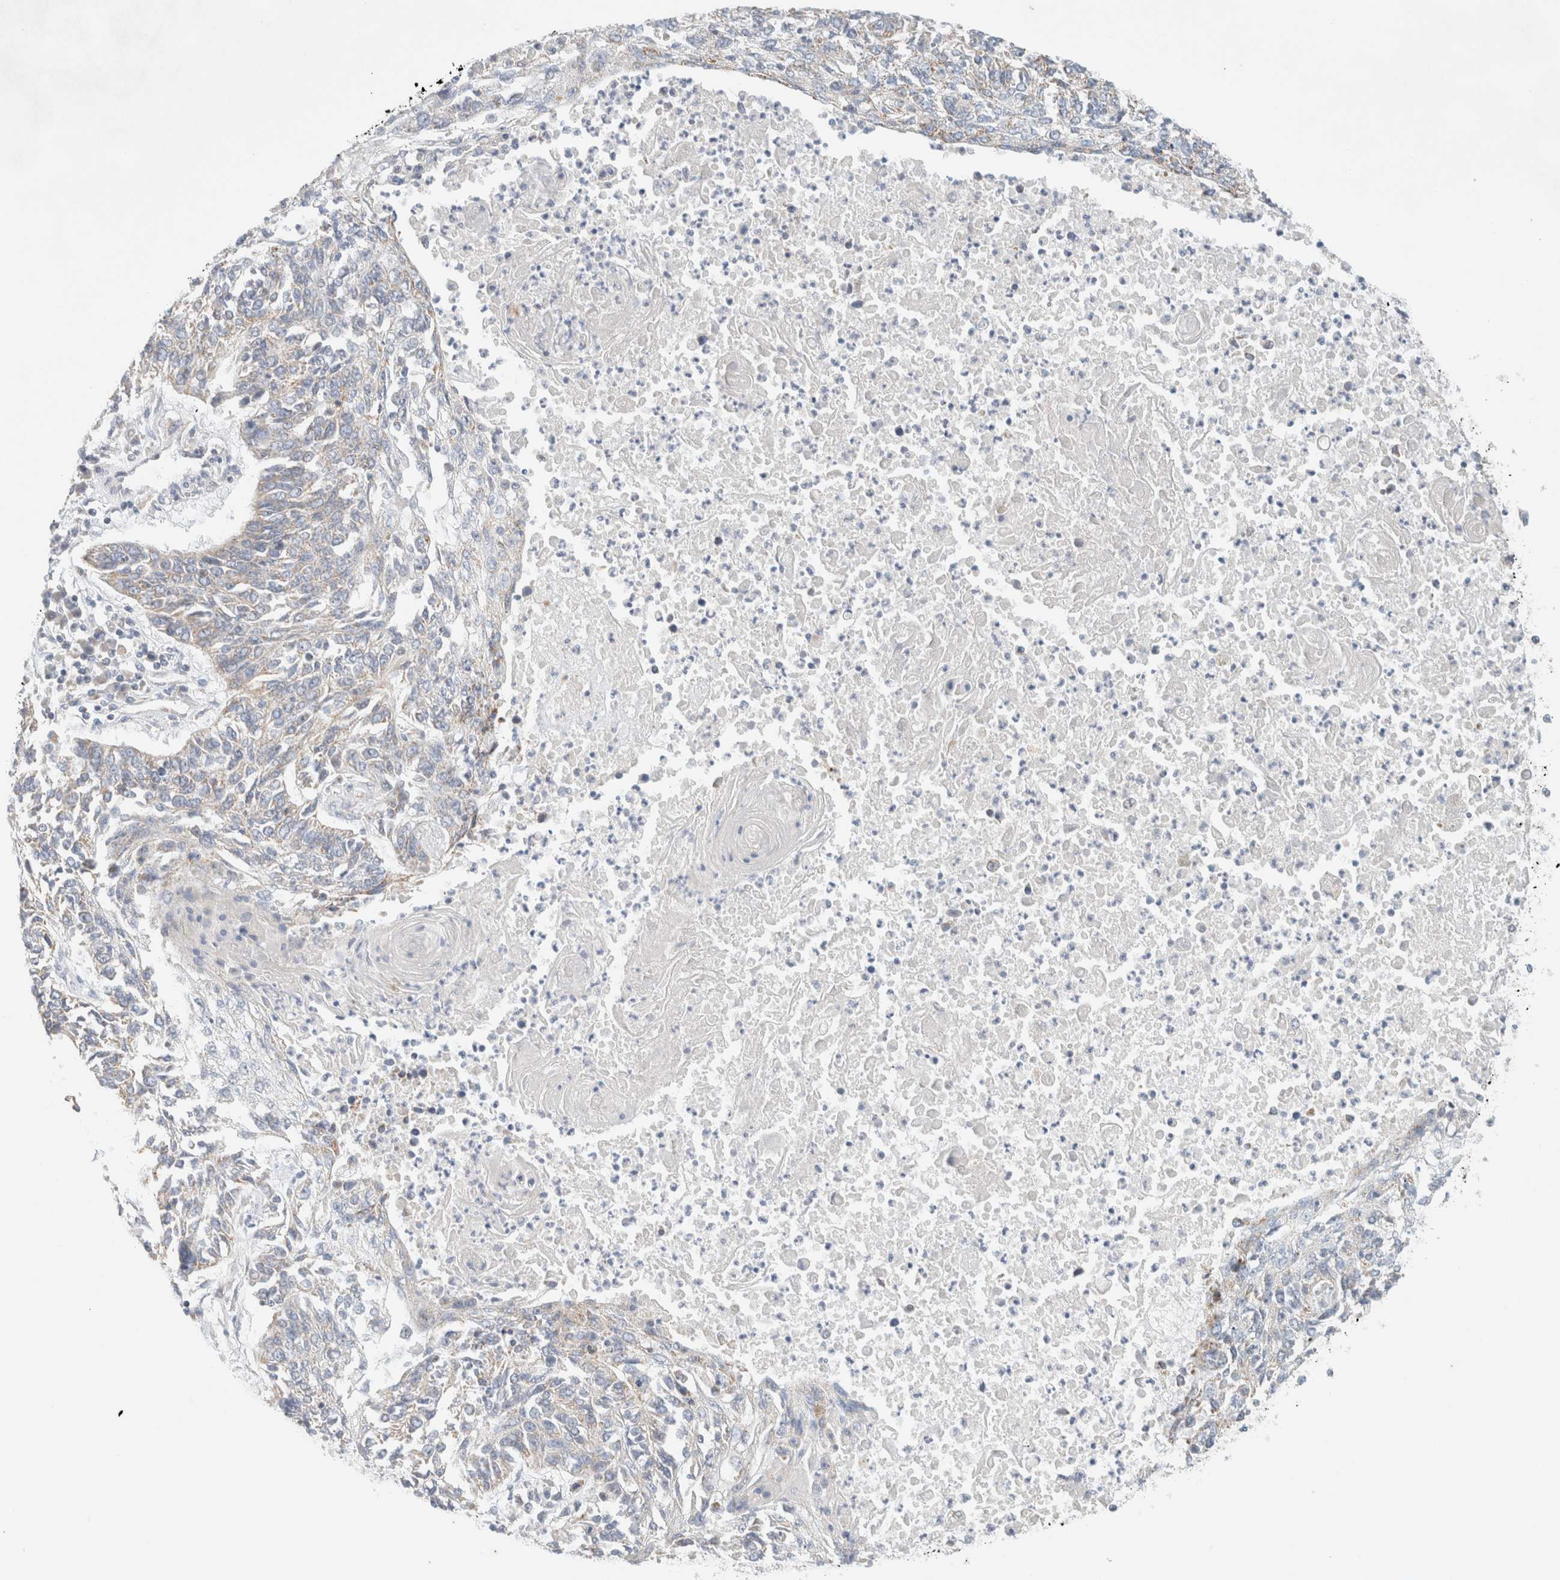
{"staining": {"intensity": "weak", "quantity": "25%-75%", "location": "cytoplasmic/membranous"}, "tissue": "lung cancer", "cell_type": "Tumor cells", "image_type": "cancer", "snomed": [{"axis": "morphology", "description": "Normal tissue, NOS"}, {"axis": "morphology", "description": "Squamous cell carcinoma, NOS"}, {"axis": "topography", "description": "Cartilage tissue"}, {"axis": "topography", "description": "Bronchus"}, {"axis": "topography", "description": "Lung"}], "caption": "Protein staining of lung squamous cell carcinoma tissue exhibits weak cytoplasmic/membranous positivity in about 25%-75% of tumor cells. The protein is stained brown, and the nuclei are stained in blue (DAB IHC with brightfield microscopy, high magnification).", "gene": "MRM3", "patient": {"sex": "female", "age": 49}}